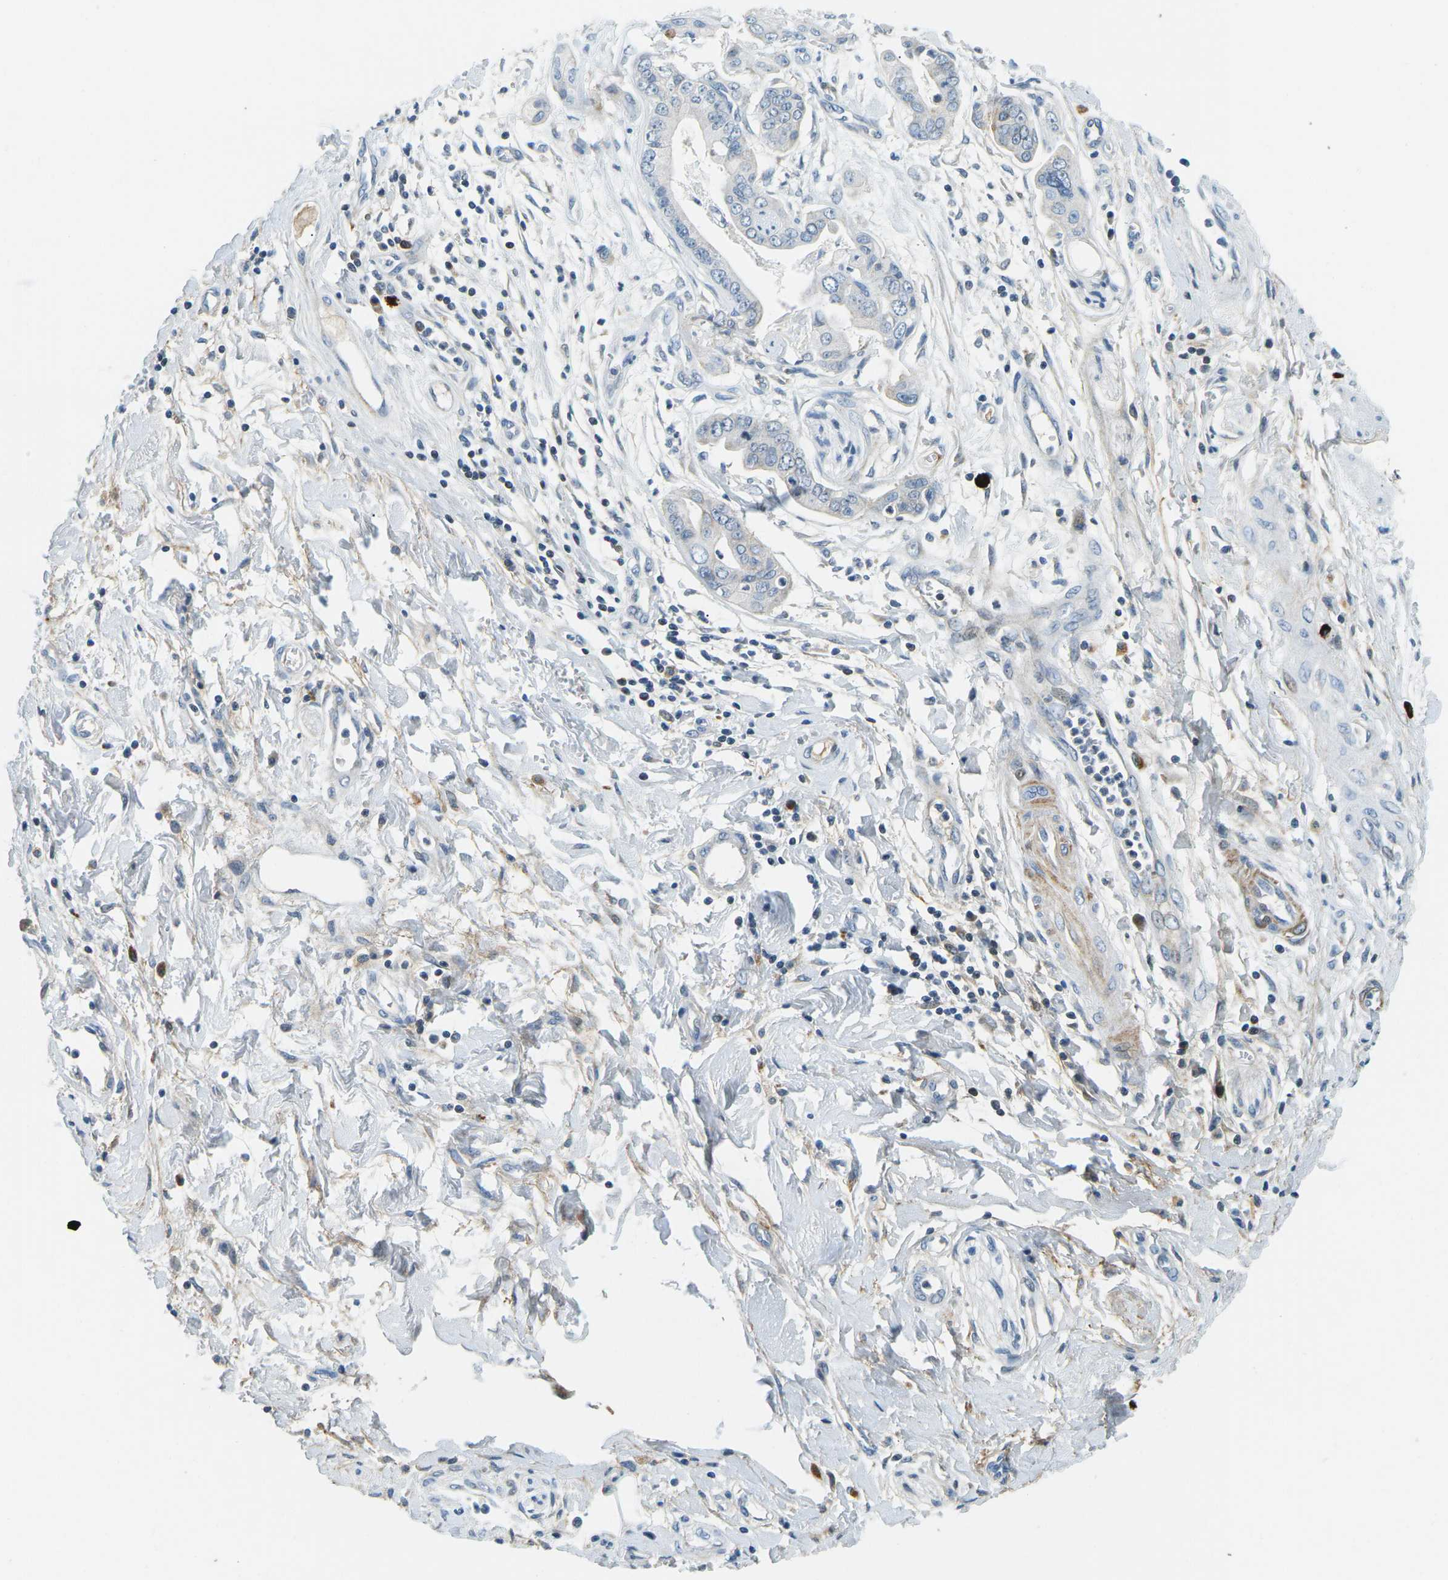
{"staining": {"intensity": "negative", "quantity": "none", "location": "none"}, "tissue": "pancreatic cancer", "cell_type": "Tumor cells", "image_type": "cancer", "snomed": [{"axis": "morphology", "description": "Adenocarcinoma, NOS"}, {"axis": "topography", "description": "Pancreas"}], "caption": "The micrograph demonstrates no significant staining in tumor cells of pancreatic adenocarcinoma. (Immunohistochemistry, brightfield microscopy, high magnification).", "gene": "CFB", "patient": {"sex": "female", "age": 75}}